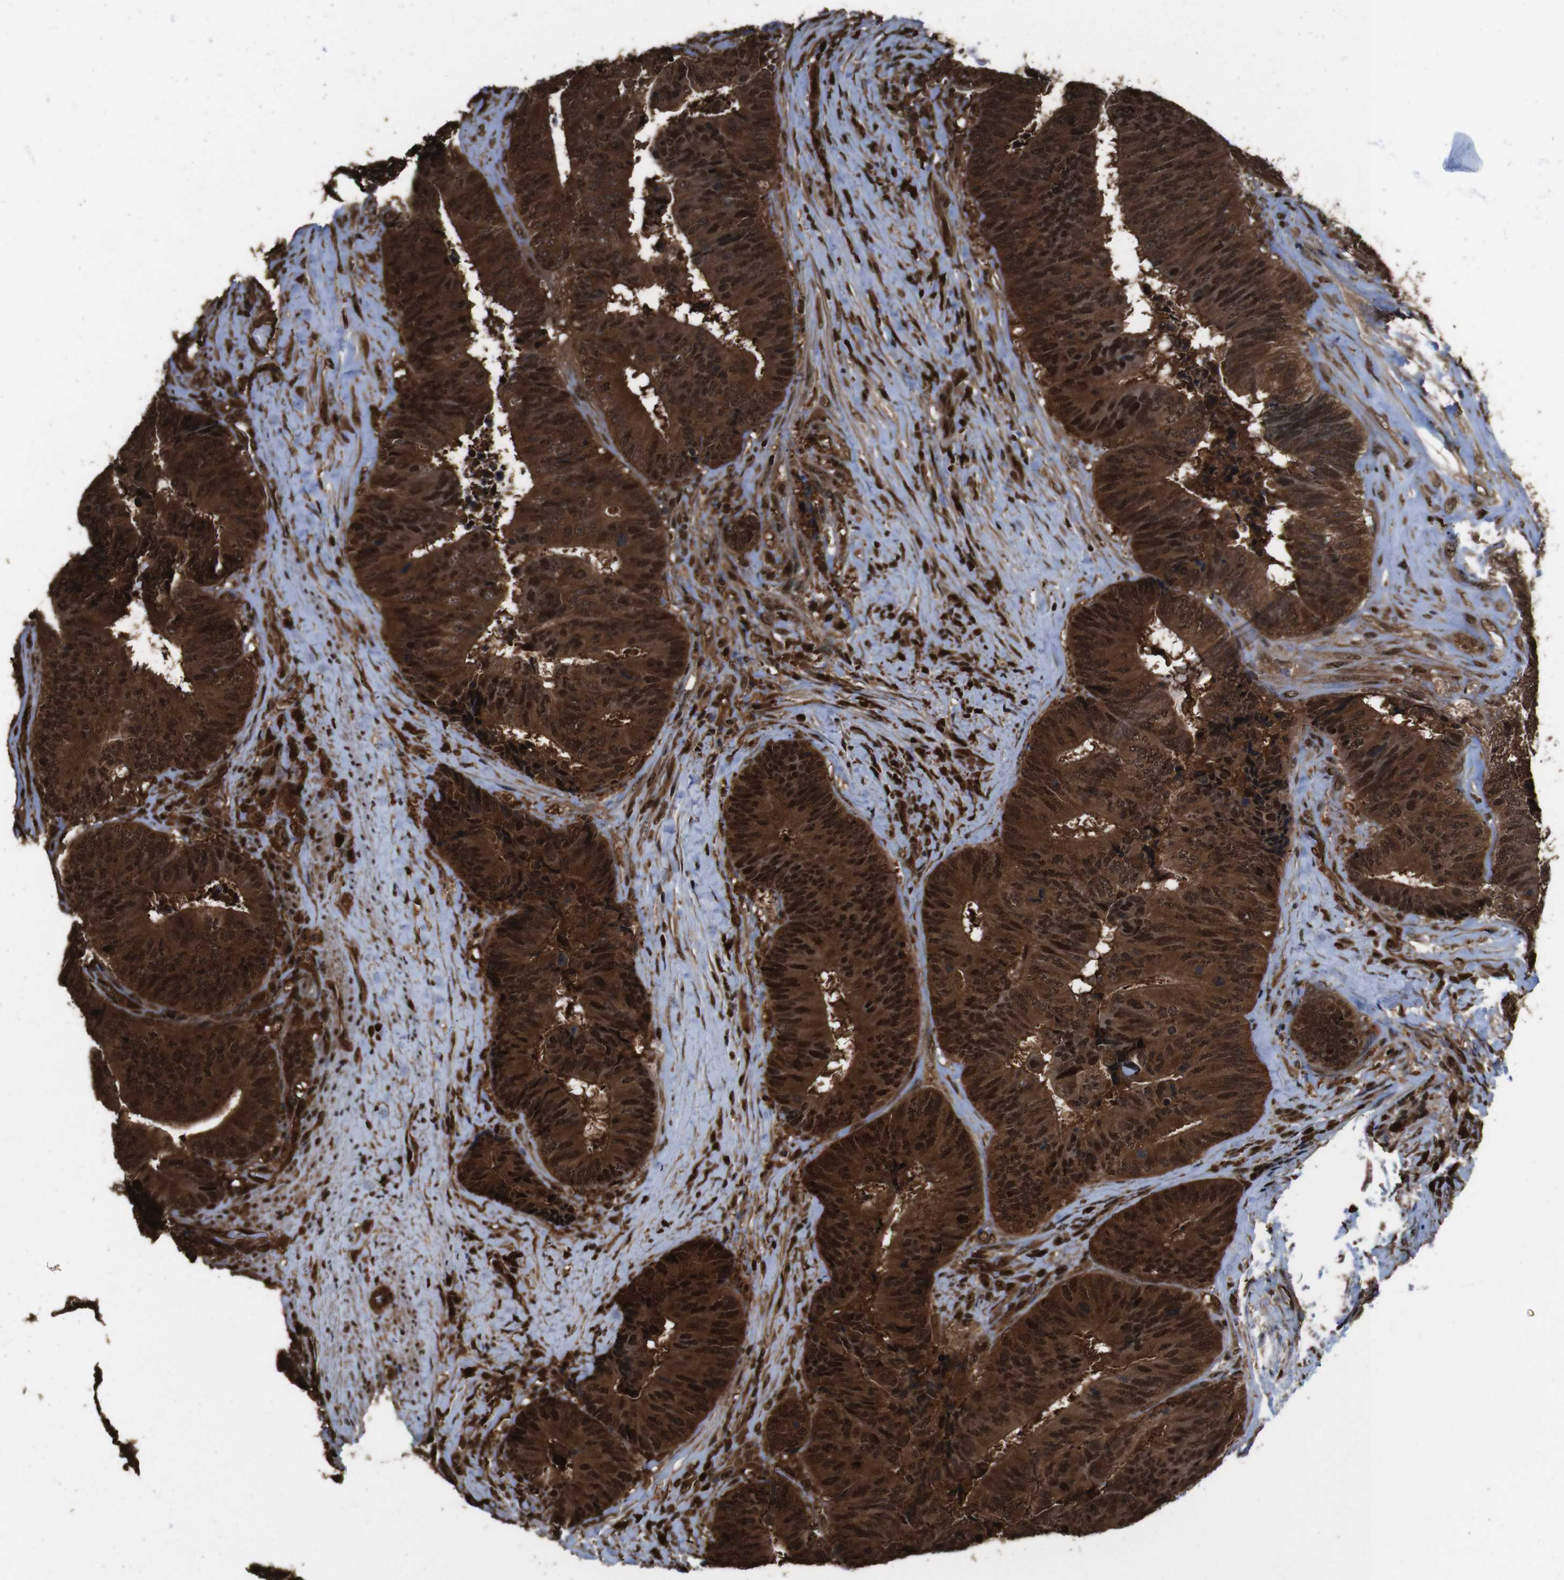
{"staining": {"intensity": "strong", "quantity": ">75%", "location": "cytoplasmic/membranous,nuclear"}, "tissue": "colorectal cancer", "cell_type": "Tumor cells", "image_type": "cancer", "snomed": [{"axis": "morphology", "description": "Adenocarcinoma, NOS"}, {"axis": "topography", "description": "Rectum"}], "caption": "A photomicrograph of adenocarcinoma (colorectal) stained for a protein reveals strong cytoplasmic/membranous and nuclear brown staining in tumor cells.", "gene": "VCP", "patient": {"sex": "male", "age": 72}}